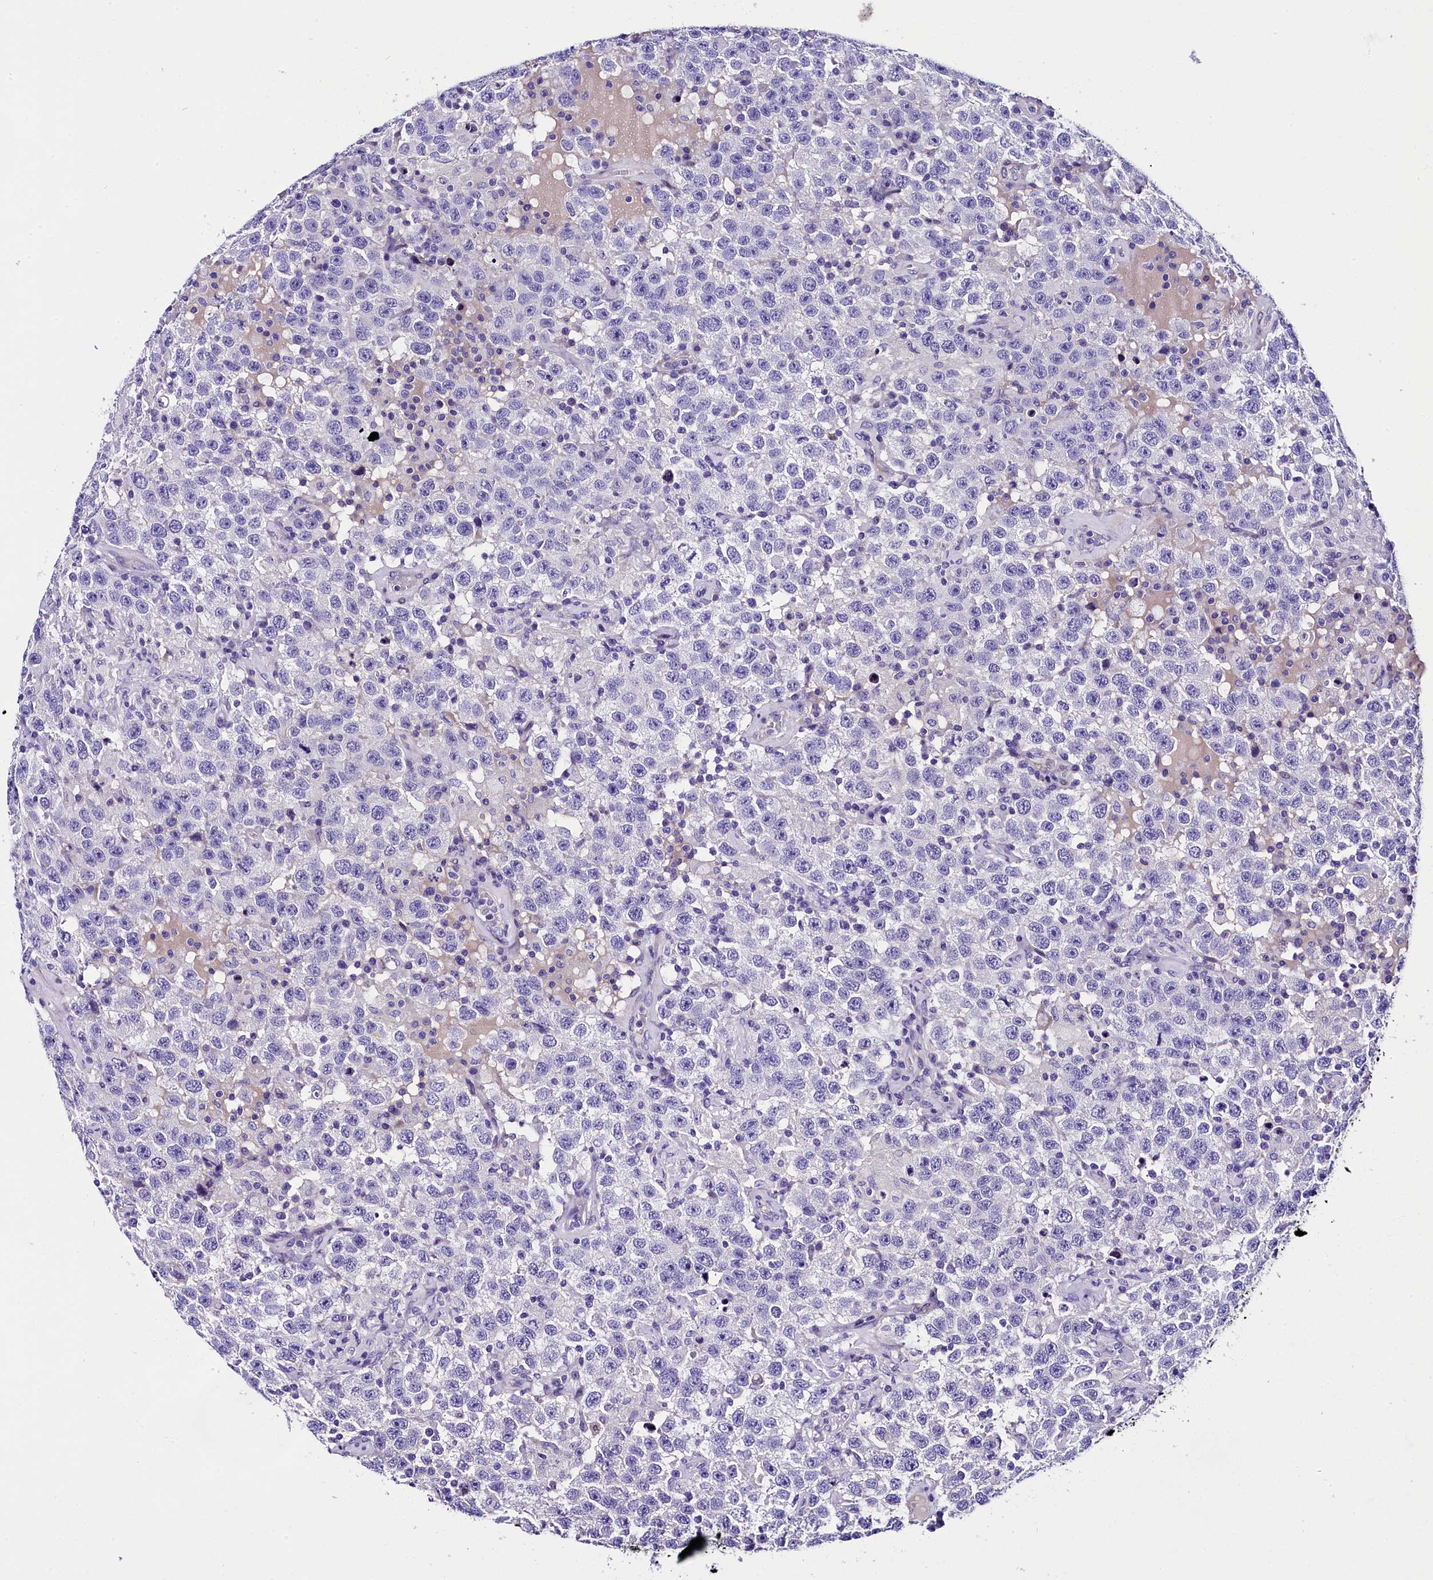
{"staining": {"intensity": "negative", "quantity": "none", "location": "none"}, "tissue": "testis cancer", "cell_type": "Tumor cells", "image_type": "cancer", "snomed": [{"axis": "morphology", "description": "Seminoma, NOS"}, {"axis": "topography", "description": "Testis"}], "caption": "DAB immunohistochemical staining of human testis seminoma exhibits no significant expression in tumor cells.", "gene": "SOD3", "patient": {"sex": "male", "age": 41}}